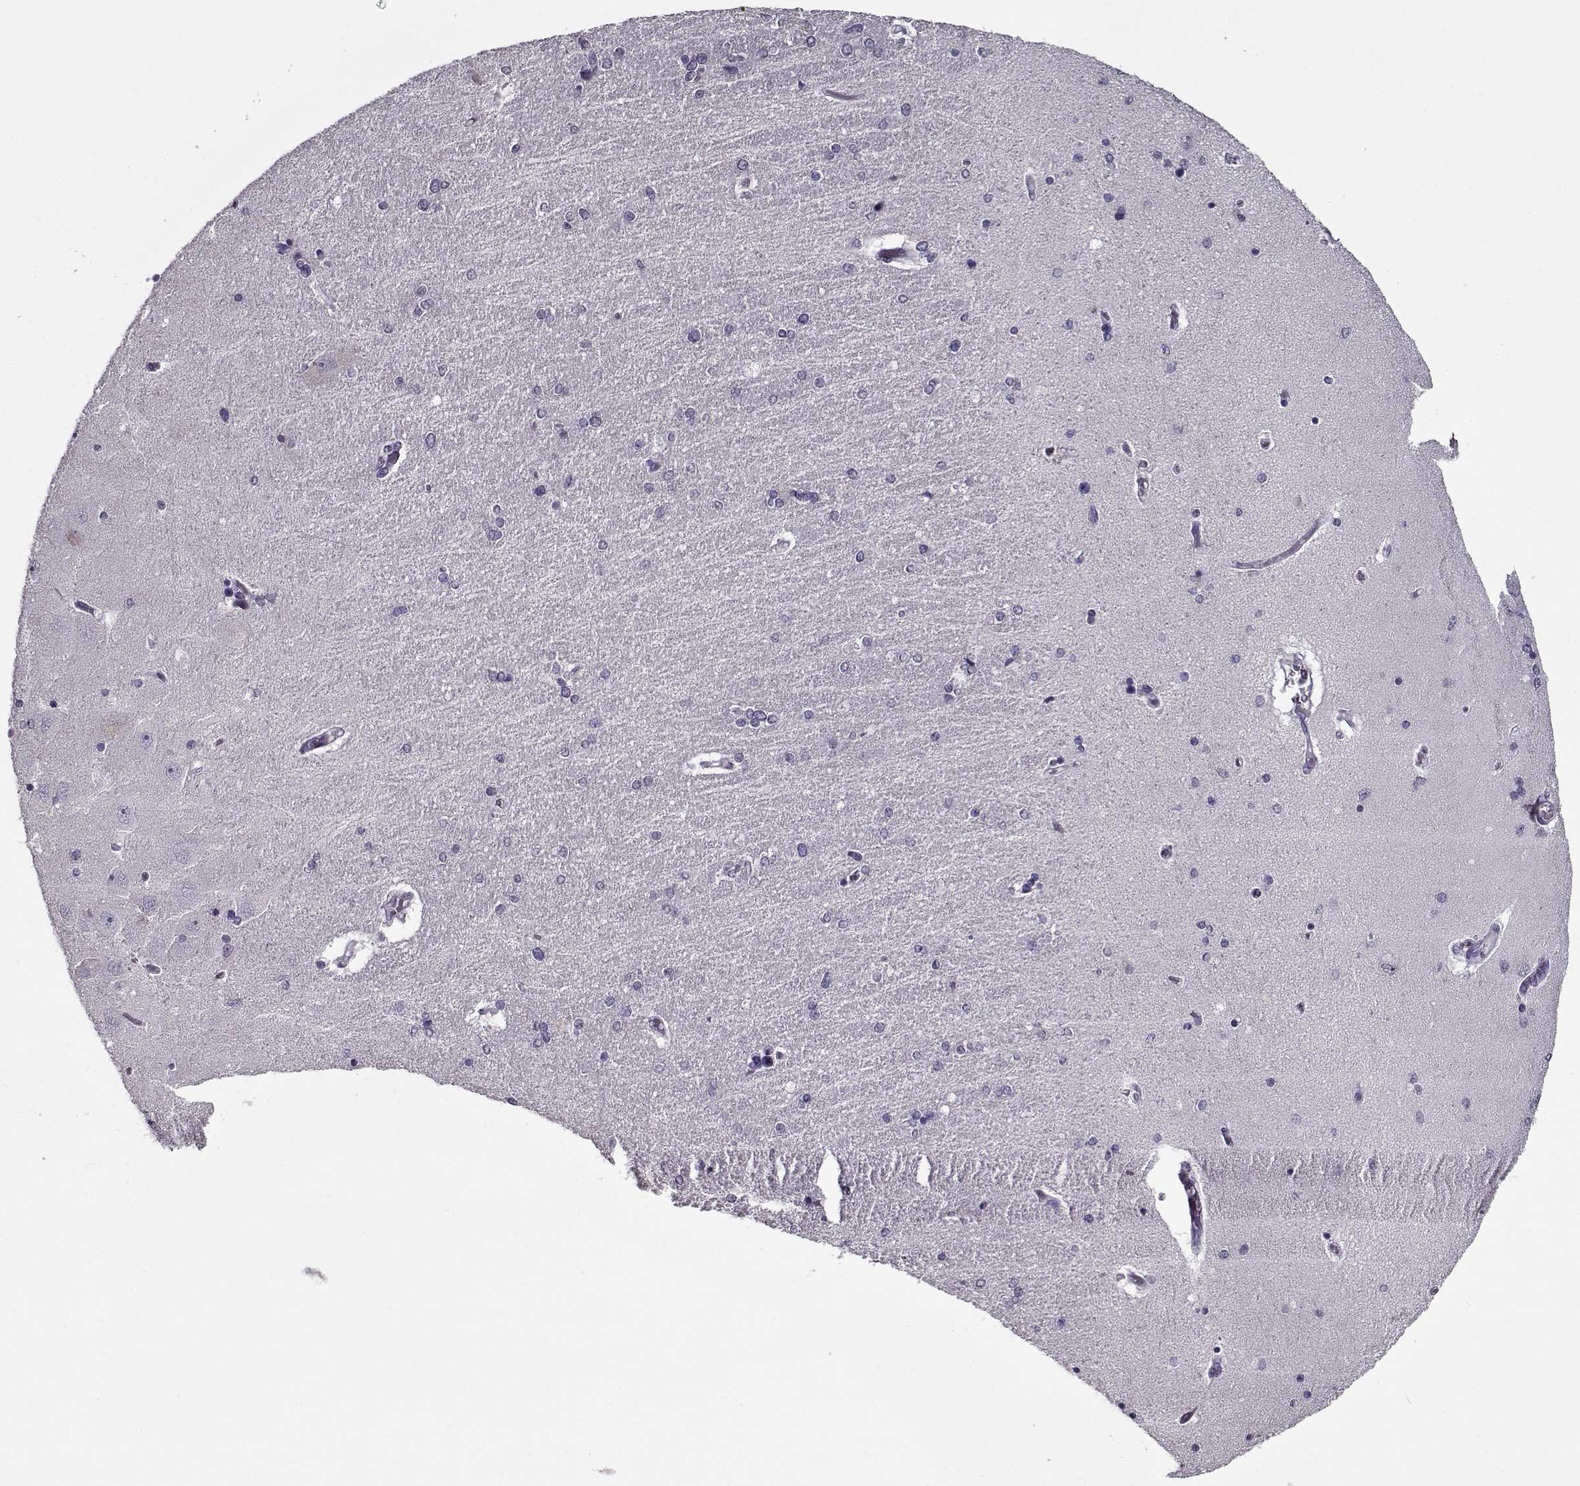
{"staining": {"intensity": "negative", "quantity": "none", "location": "none"}, "tissue": "hippocampus", "cell_type": "Glial cells", "image_type": "normal", "snomed": [{"axis": "morphology", "description": "Normal tissue, NOS"}, {"axis": "topography", "description": "Hippocampus"}], "caption": "Immunohistochemistry histopathology image of normal hippocampus: human hippocampus stained with DAB (3,3'-diaminobenzidine) reveals no significant protein expression in glial cells.", "gene": "SEC16B", "patient": {"sex": "female", "age": 54}}